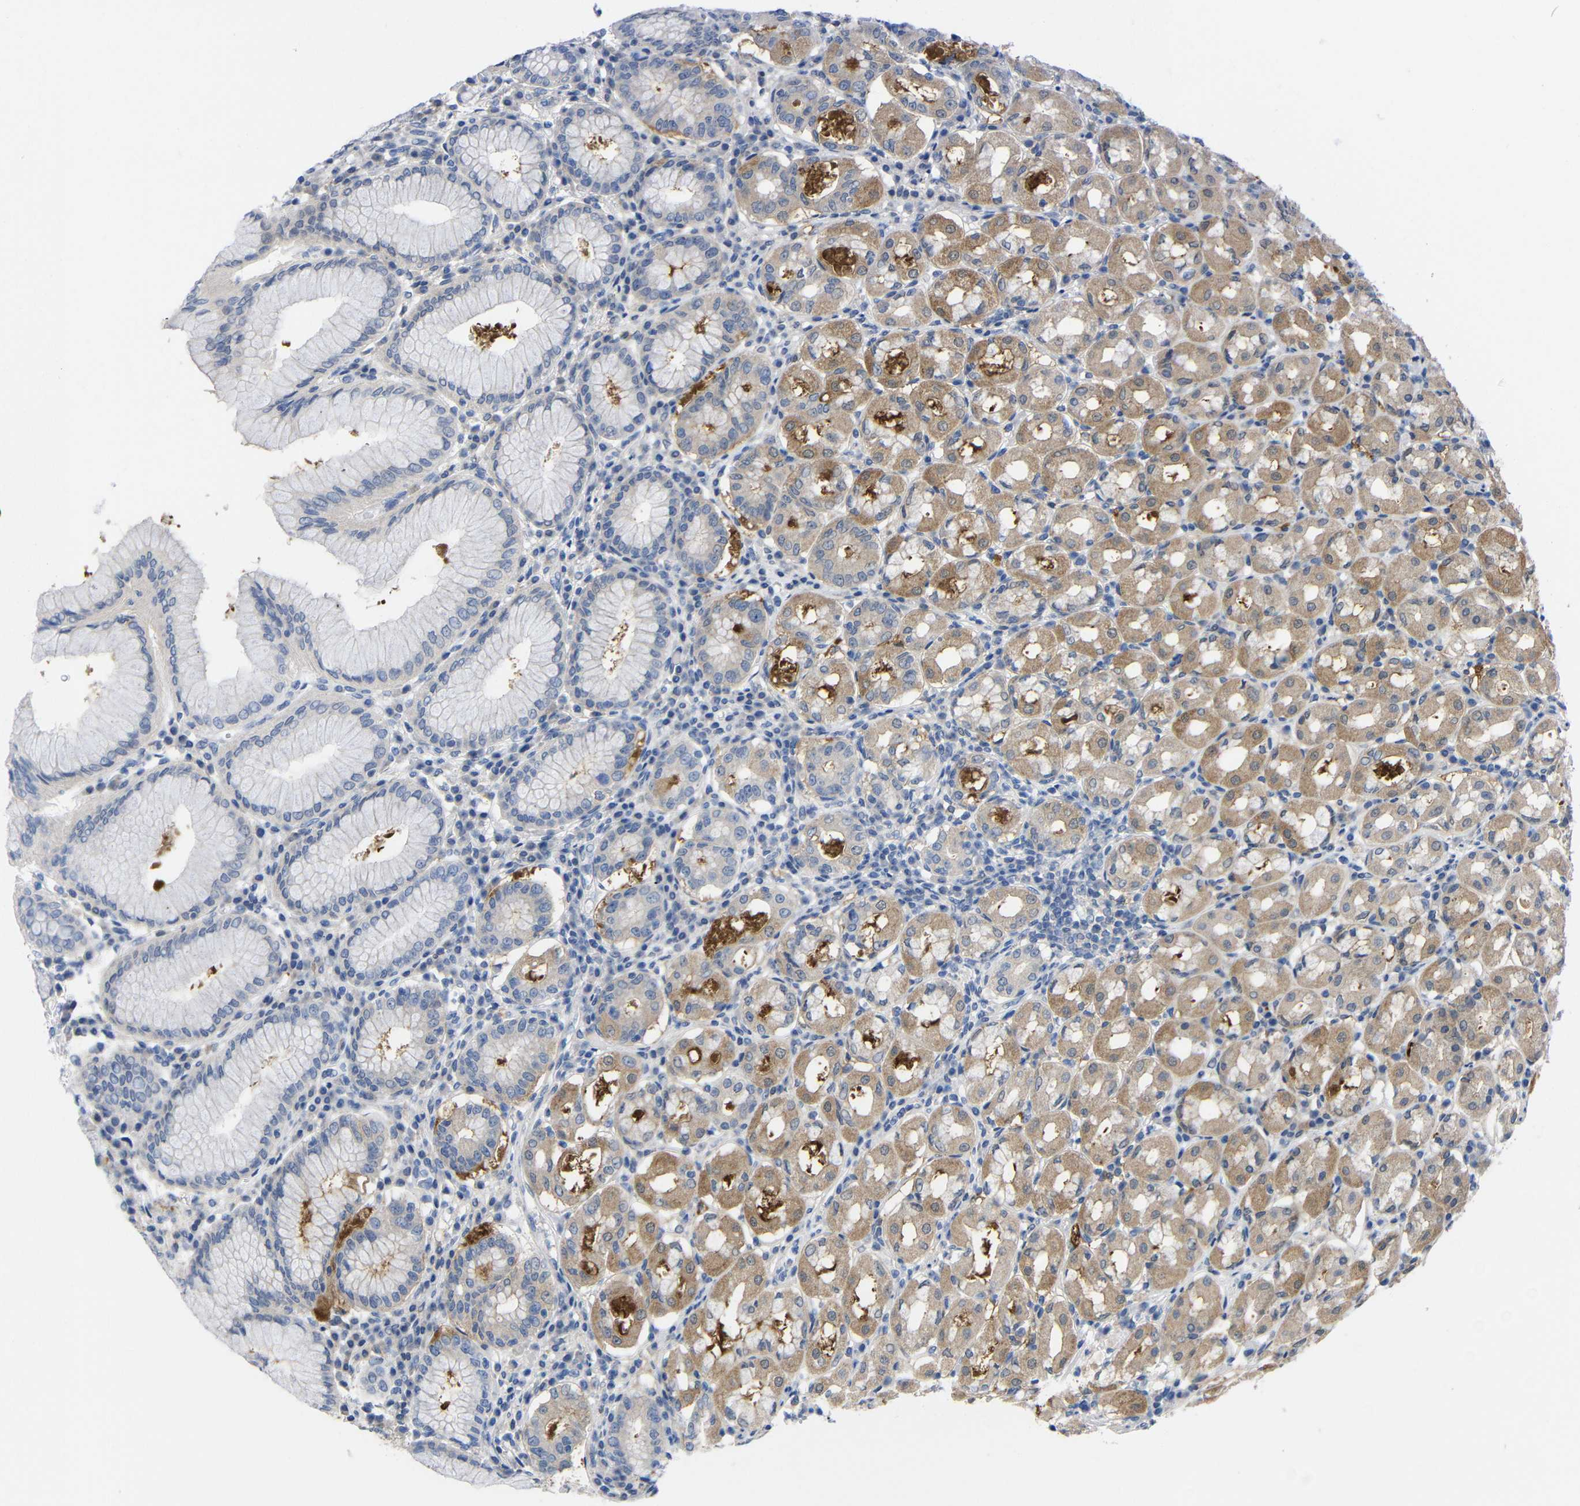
{"staining": {"intensity": "moderate", "quantity": "25%-75%", "location": "cytoplasmic/membranous"}, "tissue": "stomach", "cell_type": "Glandular cells", "image_type": "normal", "snomed": [{"axis": "morphology", "description": "Normal tissue, NOS"}, {"axis": "topography", "description": "Stomach"}, {"axis": "topography", "description": "Stomach, lower"}], "caption": "A micrograph of stomach stained for a protein exhibits moderate cytoplasmic/membranous brown staining in glandular cells.", "gene": "PEBP1", "patient": {"sex": "female", "age": 56}}